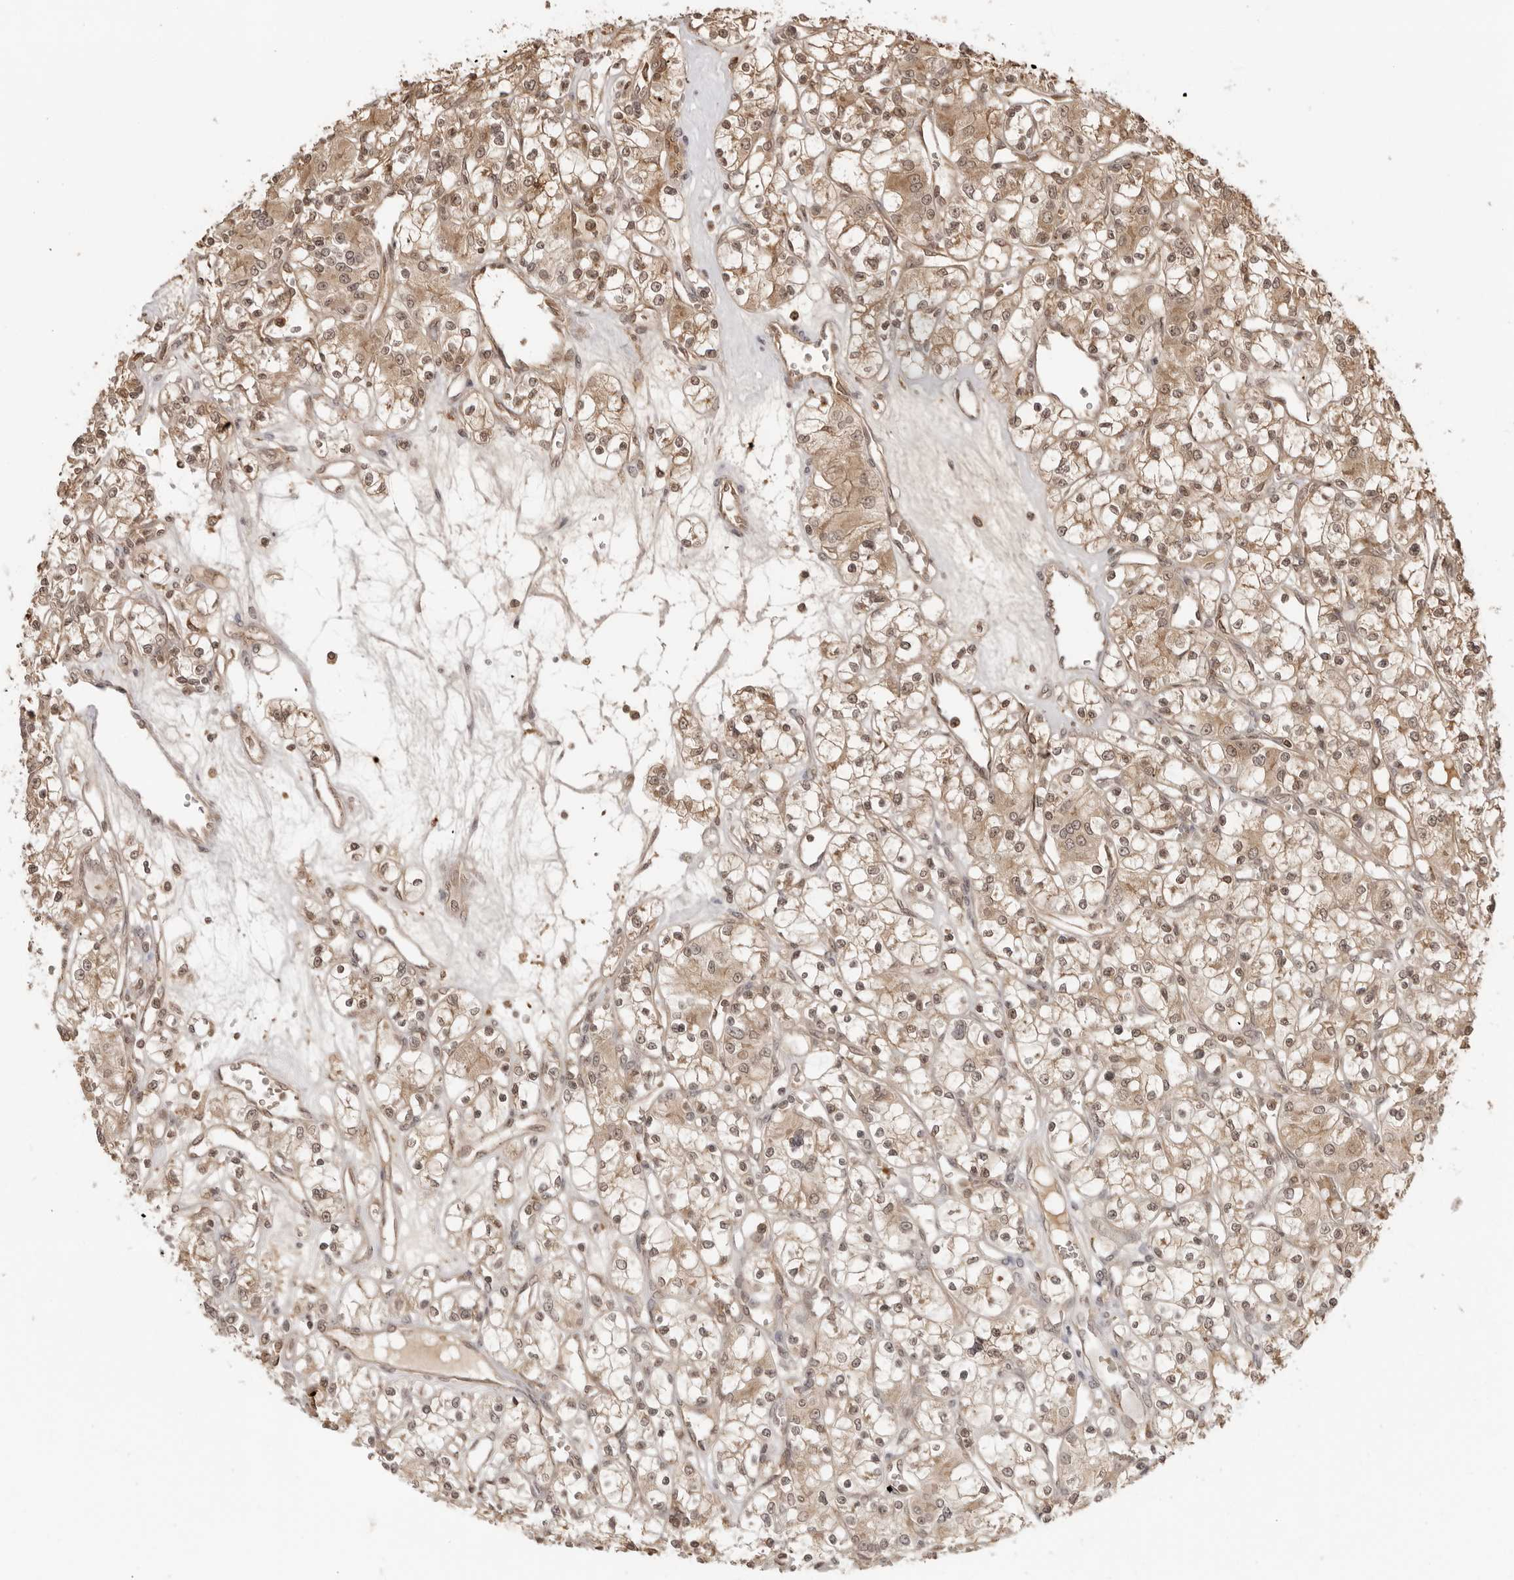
{"staining": {"intensity": "moderate", "quantity": ">75%", "location": "cytoplasmic/membranous,nuclear"}, "tissue": "renal cancer", "cell_type": "Tumor cells", "image_type": "cancer", "snomed": [{"axis": "morphology", "description": "Adenocarcinoma, NOS"}, {"axis": "topography", "description": "Kidney"}], "caption": "This is an image of IHC staining of renal adenocarcinoma, which shows moderate staining in the cytoplasmic/membranous and nuclear of tumor cells.", "gene": "IKBKE", "patient": {"sex": "female", "age": 59}}